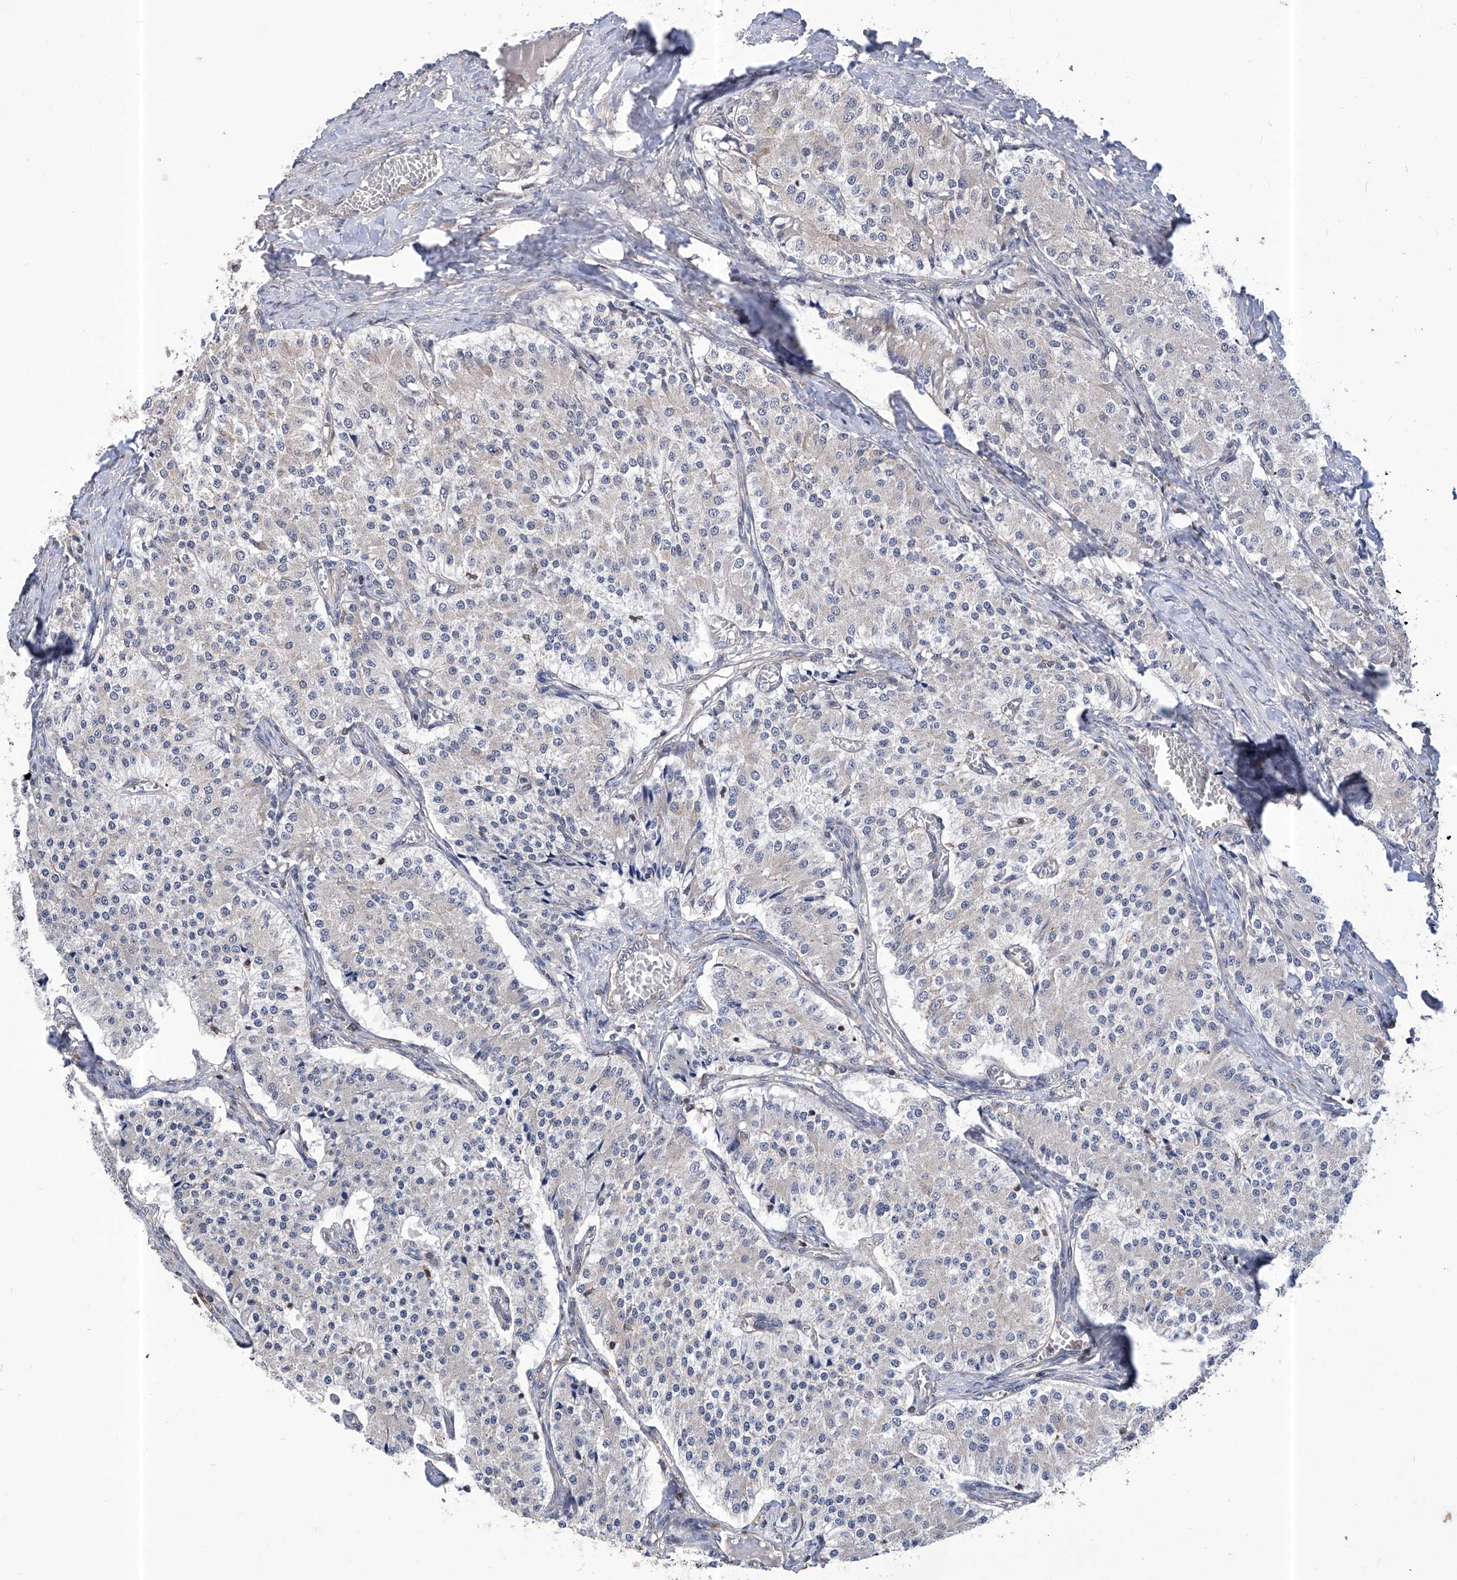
{"staining": {"intensity": "negative", "quantity": "none", "location": "none"}, "tissue": "carcinoid", "cell_type": "Tumor cells", "image_type": "cancer", "snomed": [{"axis": "morphology", "description": "Carcinoid, malignant, NOS"}, {"axis": "topography", "description": "Colon"}], "caption": "The immunohistochemistry image has no significant expression in tumor cells of carcinoid tissue.", "gene": "KIFC2", "patient": {"sex": "female", "age": 52}}